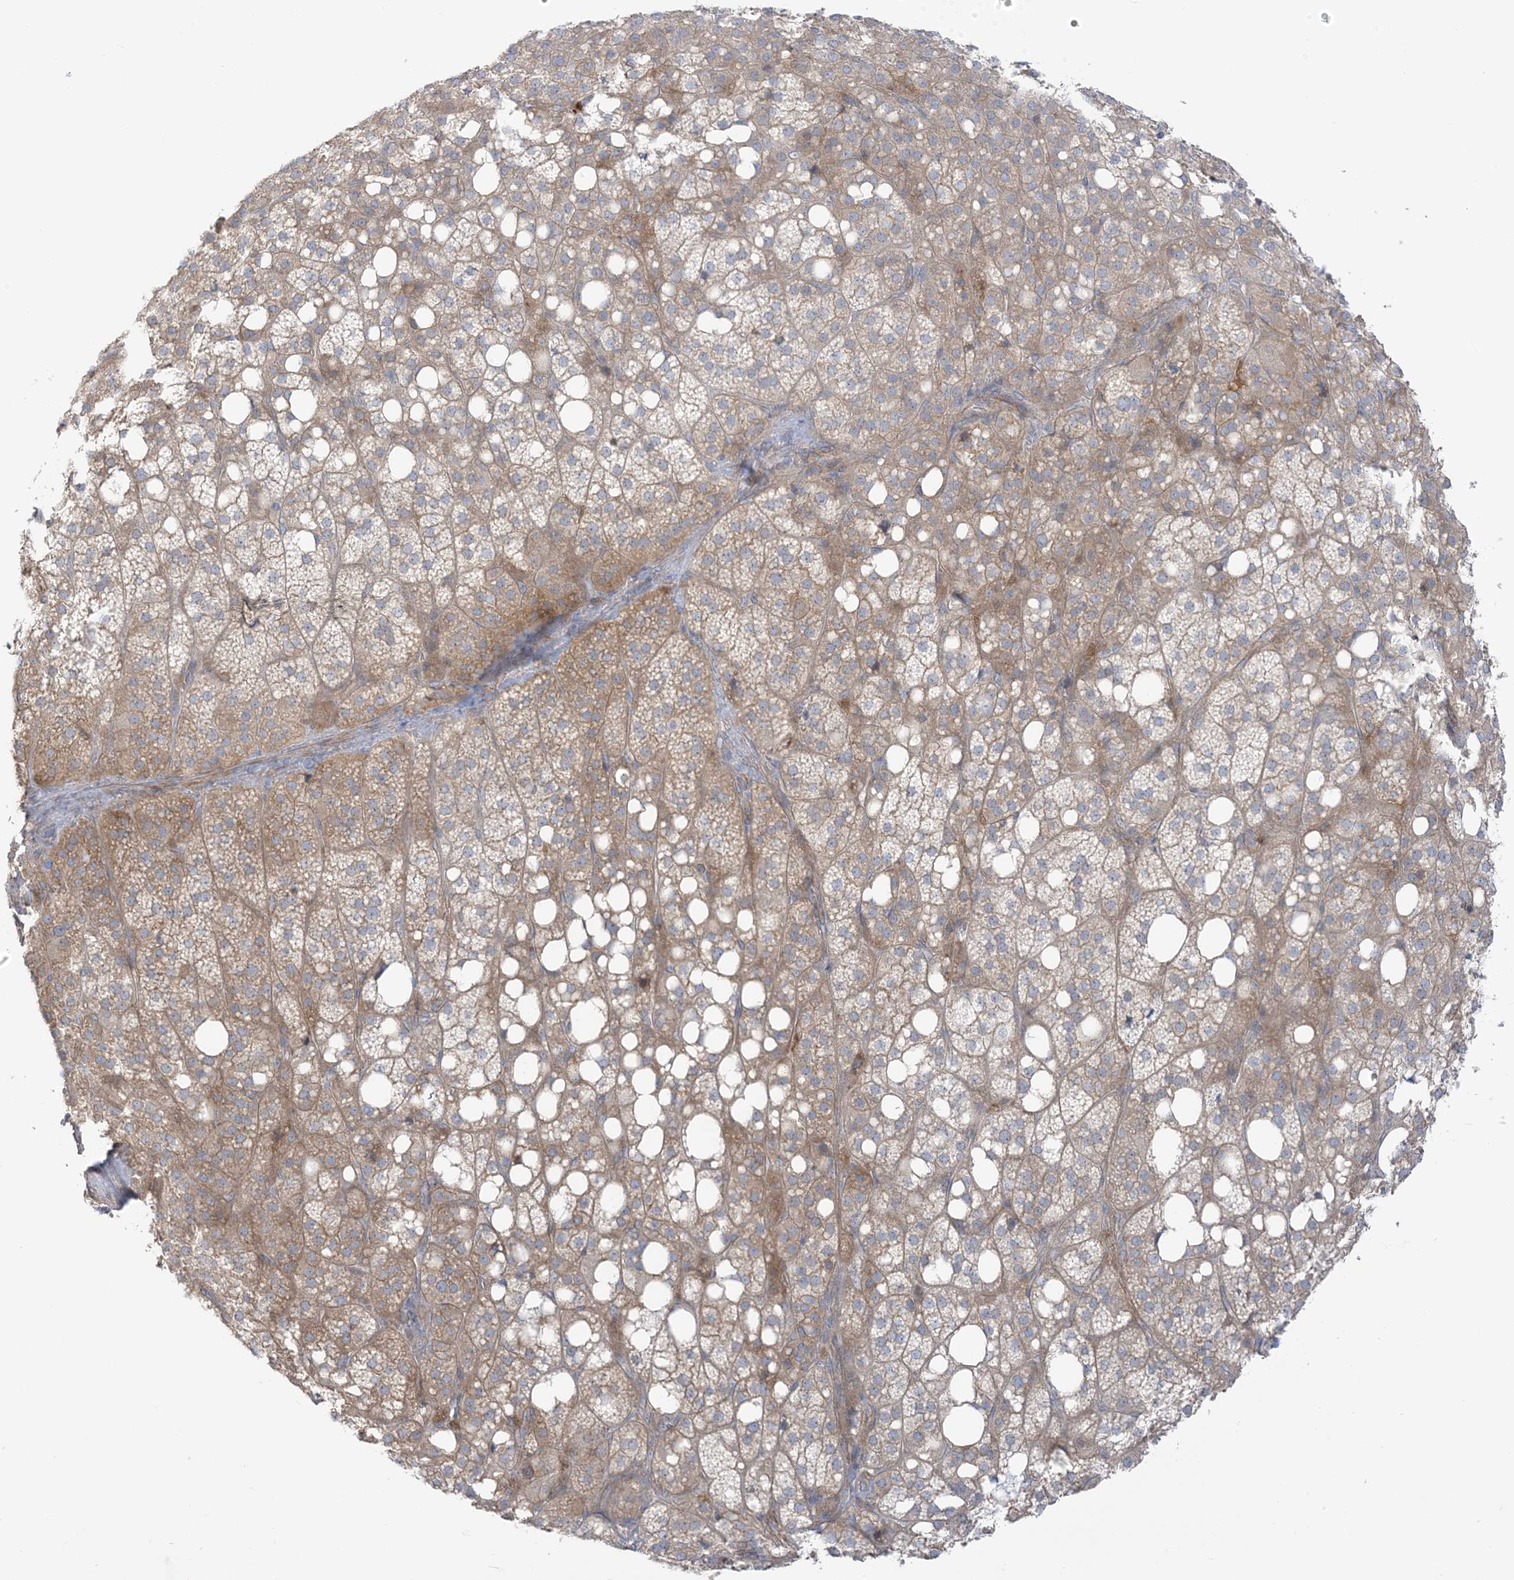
{"staining": {"intensity": "moderate", "quantity": ">75%", "location": "cytoplasmic/membranous"}, "tissue": "adrenal gland", "cell_type": "Glandular cells", "image_type": "normal", "snomed": [{"axis": "morphology", "description": "Normal tissue, NOS"}, {"axis": "topography", "description": "Adrenal gland"}], "caption": "An immunohistochemistry (IHC) photomicrograph of normal tissue is shown. Protein staining in brown highlights moderate cytoplasmic/membranous positivity in adrenal gland within glandular cells.", "gene": "ICMT", "patient": {"sex": "female", "age": 59}}